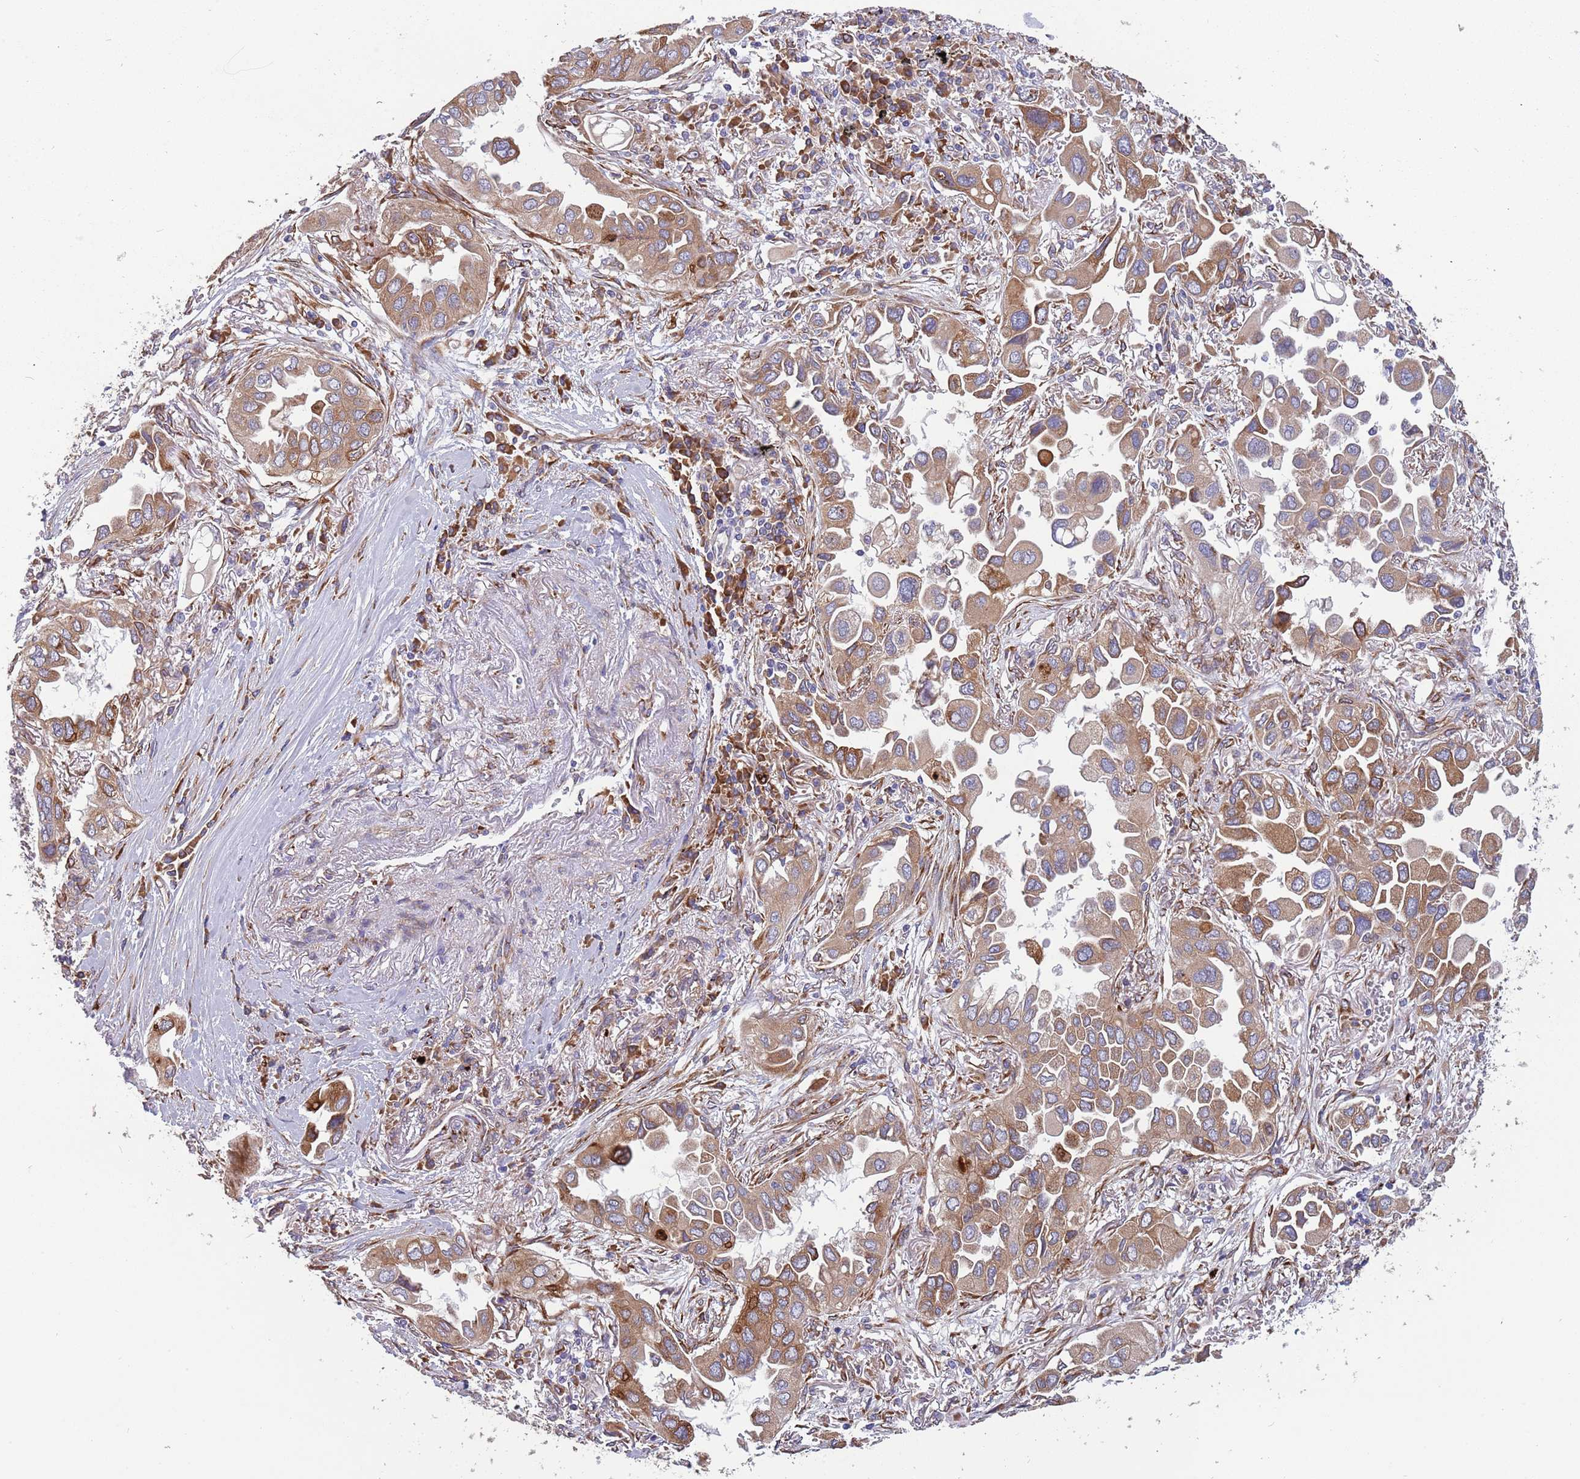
{"staining": {"intensity": "moderate", "quantity": ">75%", "location": "cytoplasmic/membranous"}, "tissue": "lung cancer", "cell_type": "Tumor cells", "image_type": "cancer", "snomed": [{"axis": "morphology", "description": "Adenocarcinoma, NOS"}, {"axis": "topography", "description": "Lung"}], "caption": "Lung adenocarcinoma was stained to show a protein in brown. There is medium levels of moderate cytoplasmic/membranous expression in about >75% of tumor cells. (DAB (3,3'-diaminobenzidine) IHC, brown staining for protein, blue staining for nuclei).", "gene": "ARMCX6", "patient": {"sex": "female", "age": 76}}